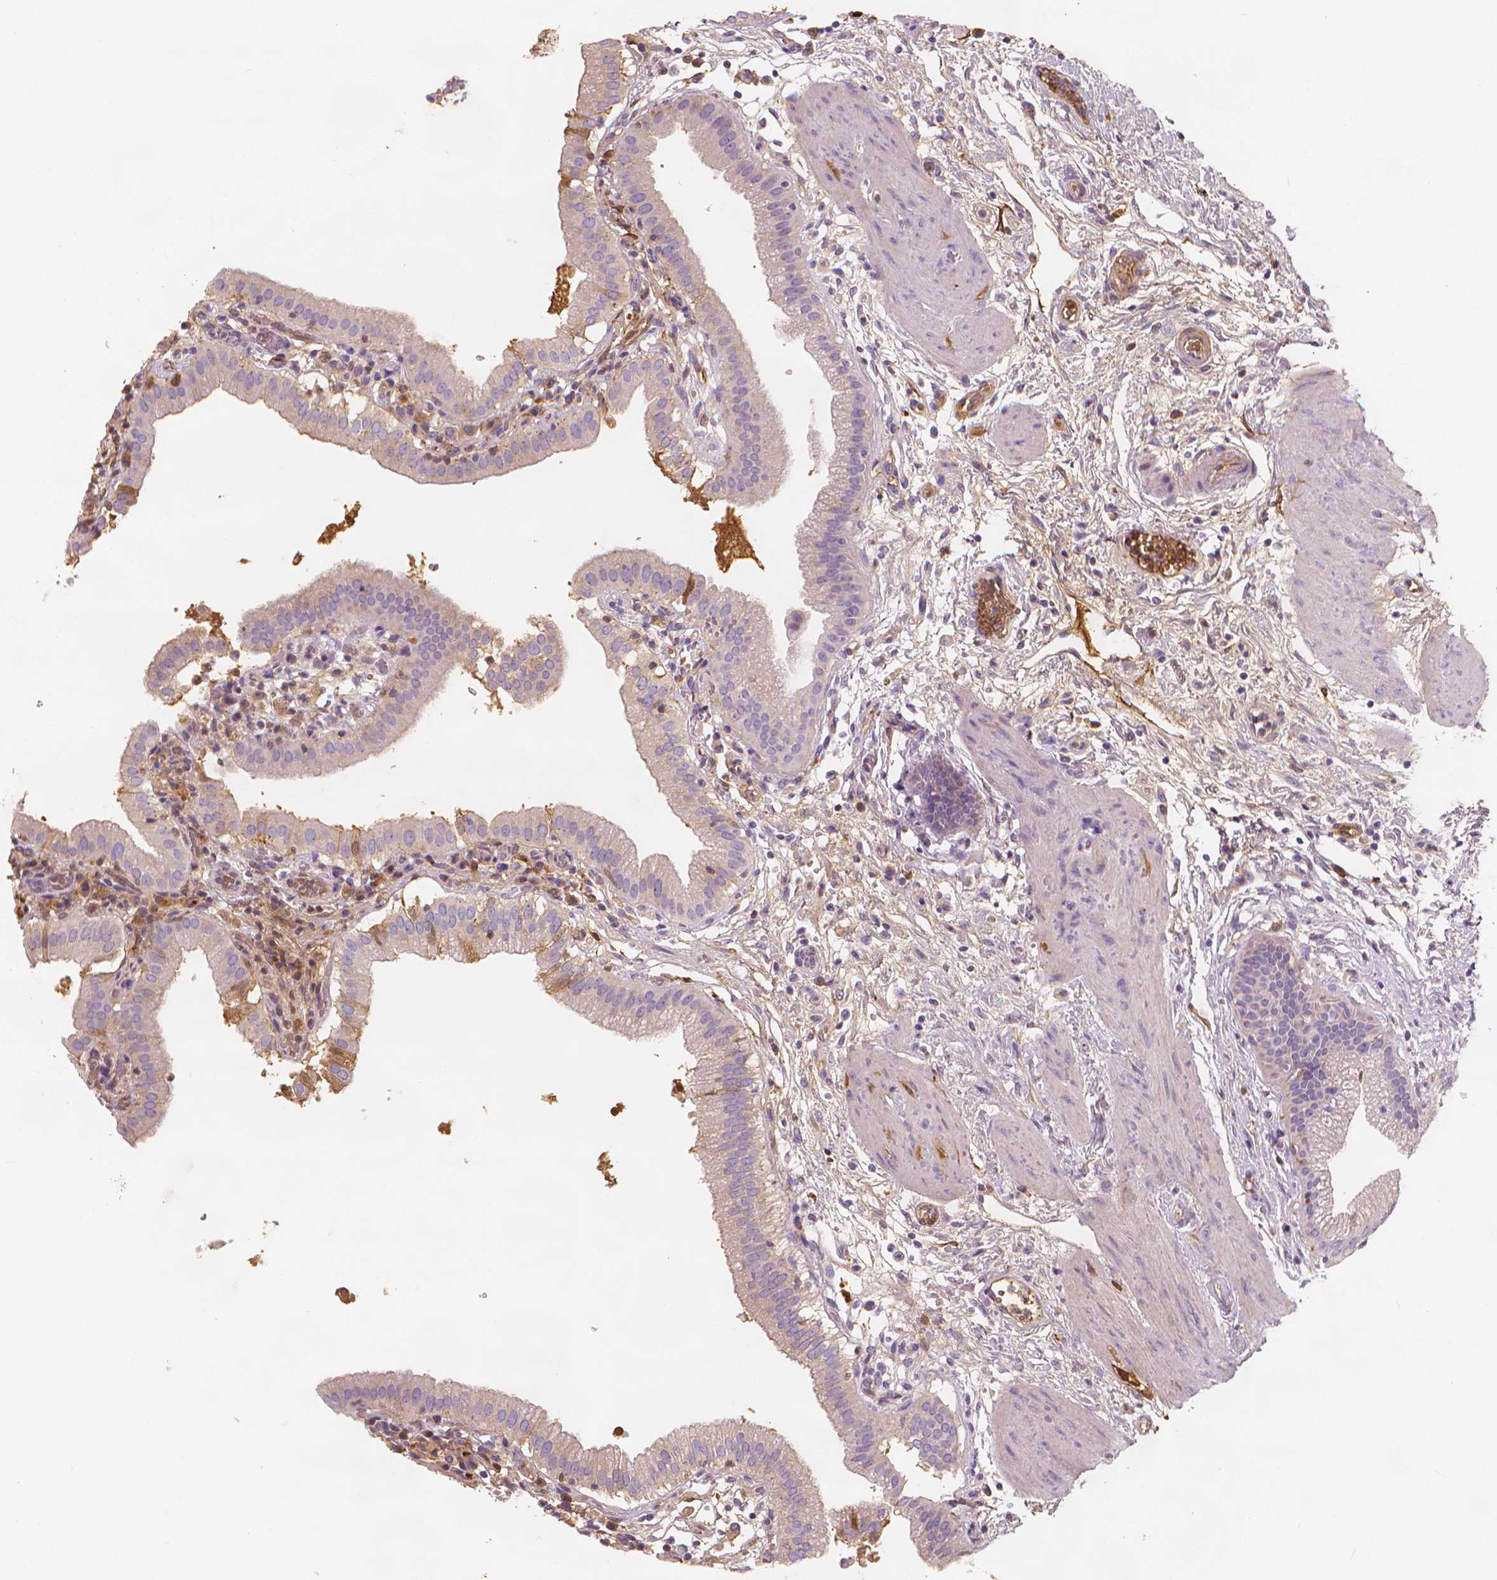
{"staining": {"intensity": "moderate", "quantity": "<25%", "location": "cytoplasmic/membranous"}, "tissue": "gallbladder", "cell_type": "Glandular cells", "image_type": "normal", "snomed": [{"axis": "morphology", "description": "Normal tissue, NOS"}, {"axis": "topography", "description": "Gallbladder"}], "caption": "Human gallbladder stained with a brown dye reveals moderate cytoplasmic/membranous positive expression in approximately <25% of glandular cells.", "gene": "APOA4", "patient": {"sex": "female", "age": 65}}